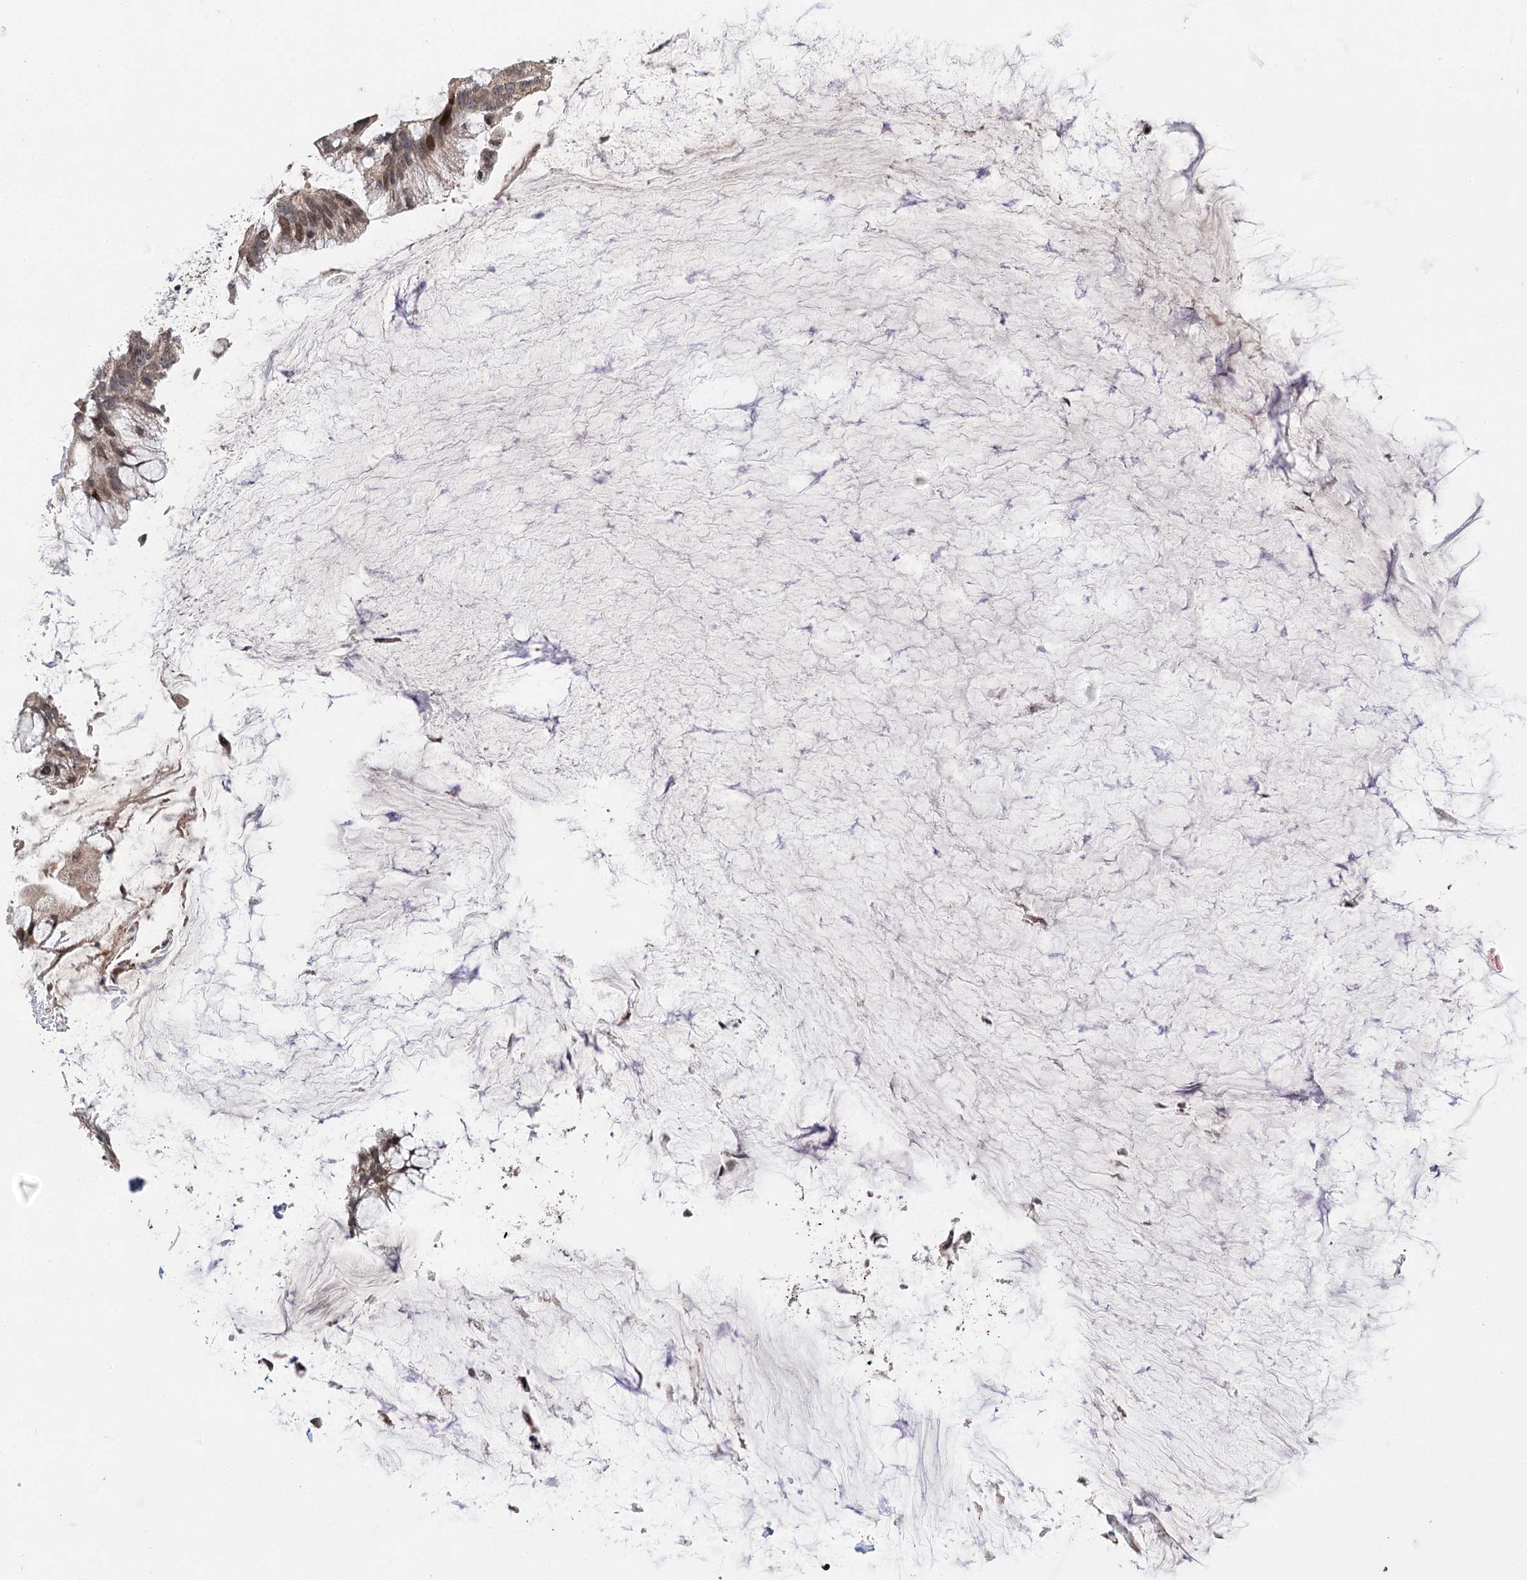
{"staining": {"intensity": "weak", "quantity": ">75%", "location": "cytoplasmic/membranous,nuclear"}, "tissue": "ovarian cancer", "cell_type": "Tumor cells", "image_type": "cancer", "snomed": [{"axis": "morphology", "description": "Cystadenocarcinoma, mucinous, NOS"}, {"axis": "topography", "description": "Ovary"}], "caption": "IHC (DAB) staining of human ovarian cancer demonstrates weak cytoplasmic/membranous and nuclear protein expression in approximately >75% of tumor cells.", "gene": "TENM2", "patient": {"sex": "female", "age": 39}}